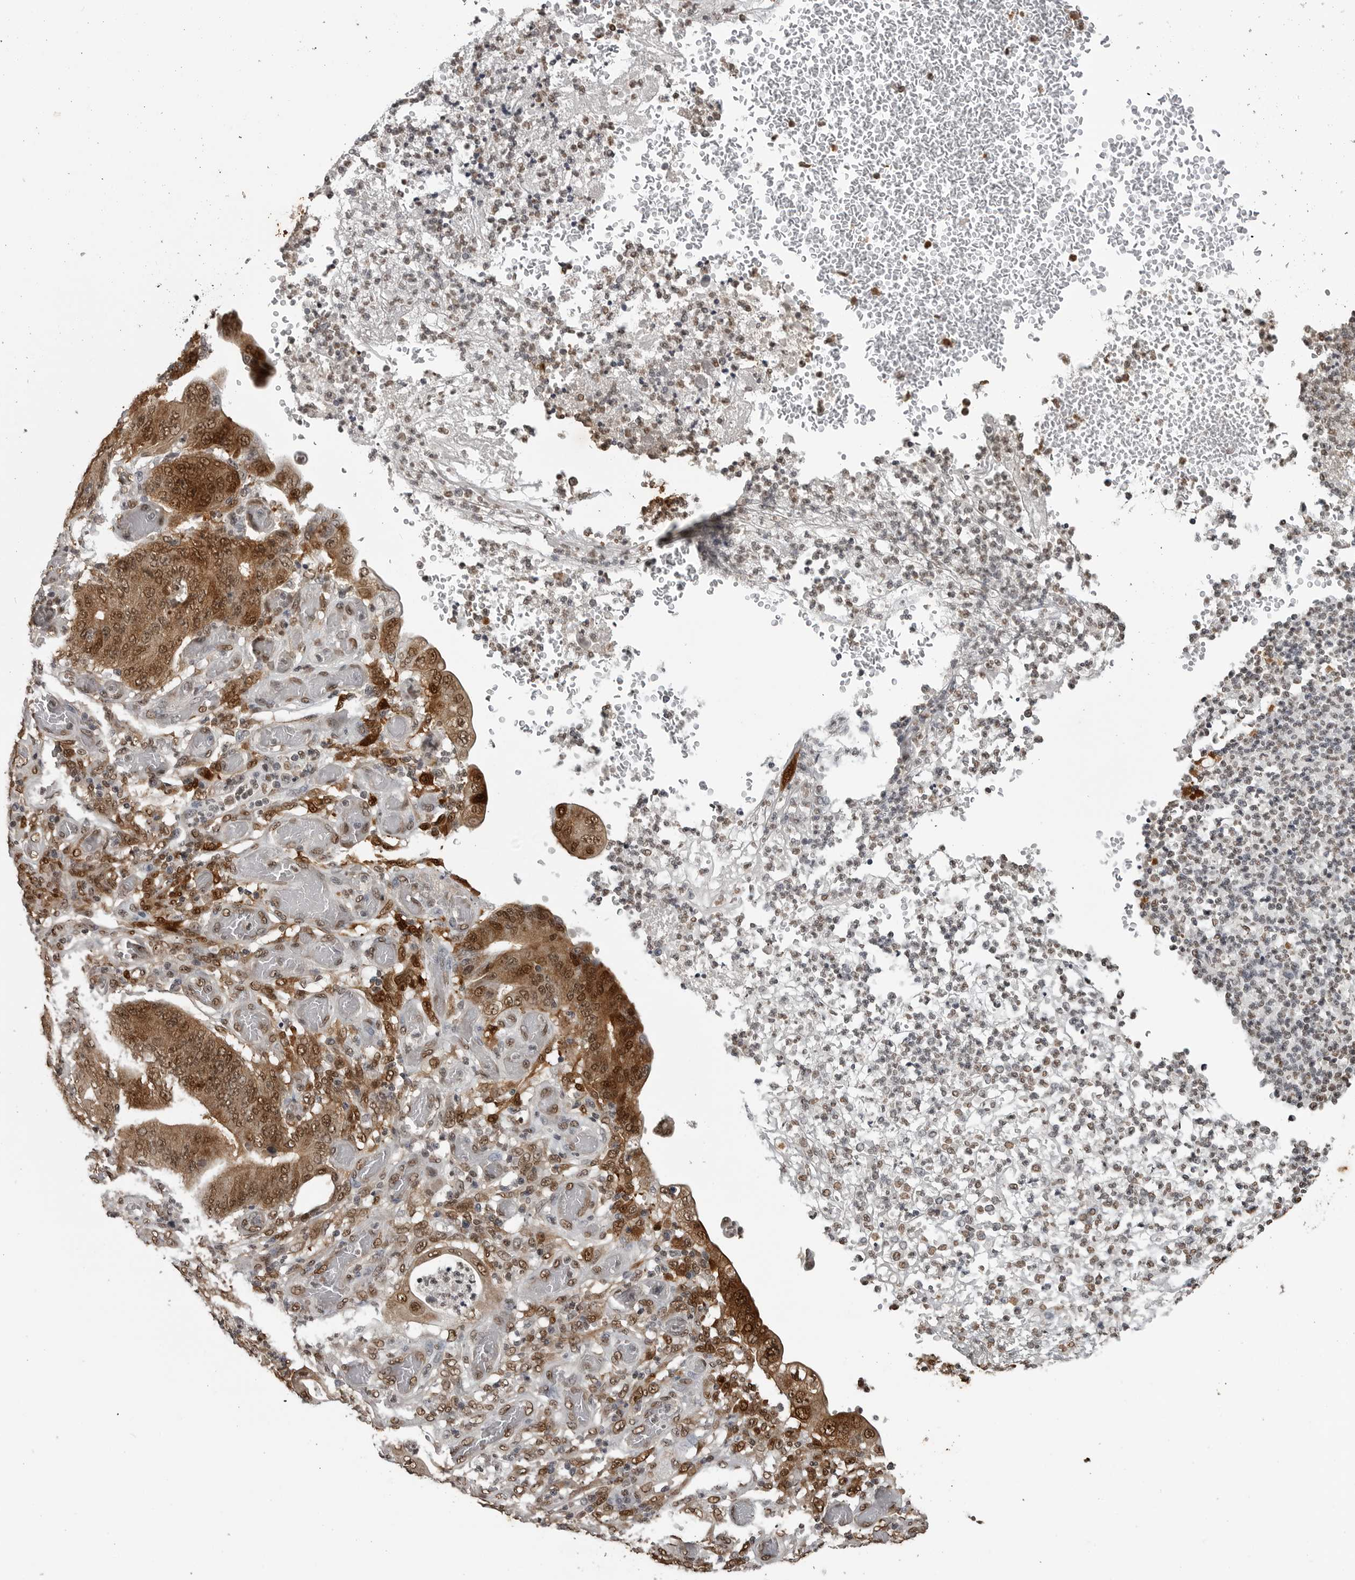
{"staining": {"intensity": "moderate", "quantity": ">75%", "location": "cytoplasmic/membranous,nuclear"}, "tissue": "stomach cancer", "cell_type": "Tumor cells", "image_type": "cancer", "snomed": [{"axis": "morphology", "description": "Adenocarcinoma, NOS"}, {"axis": "topography", "description": "Stomach"}], "caption": "This micrograph displays IHC staining of human stomach cancer (adenocarcinoma), with medium moderate cytoplasmic/membranous and nuclear positivity in about >75% of tumor cells.", "gene": "SMAD2", "patient": {"sex": "female", "age": 73}}